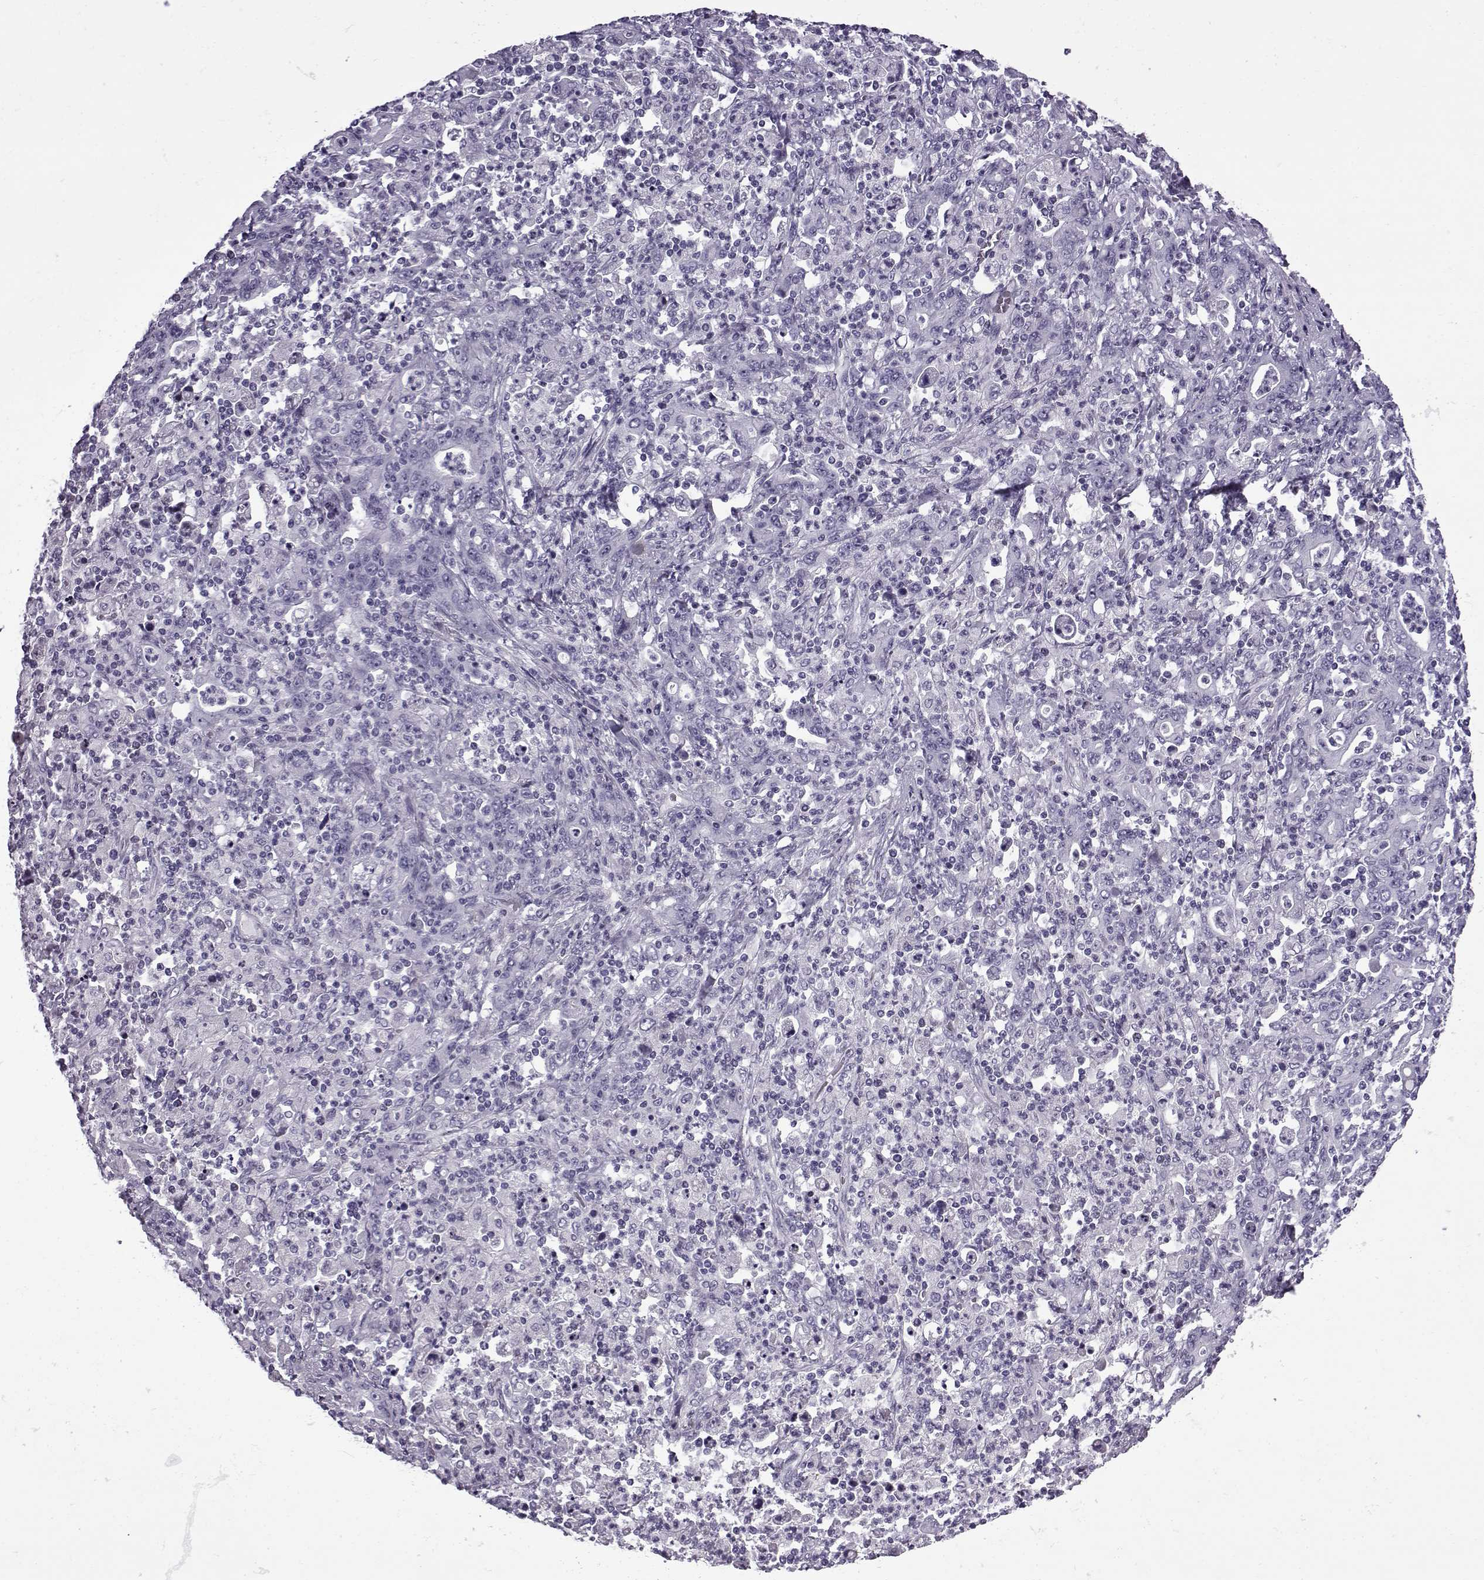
{"staining": {"intensity": "negative", "quantity": "none", "location": "none"}, "tissue": "stomach cancer", "cell_type": "Tumor cells", "image_type": "cancer", "snomed": [{"axis": "morphology", "description": "Adenocarcinoma, NOS"}, {"axis": "topography", "description": "Stomach, upper"}], "caption": "This is a photomicrograph of immunohistochemistry staining of stomach adenocarcinoma, which shows no staining in tumor cells.", "gene": "OIP5", "patient": {"sex": "male", "age": 69}}